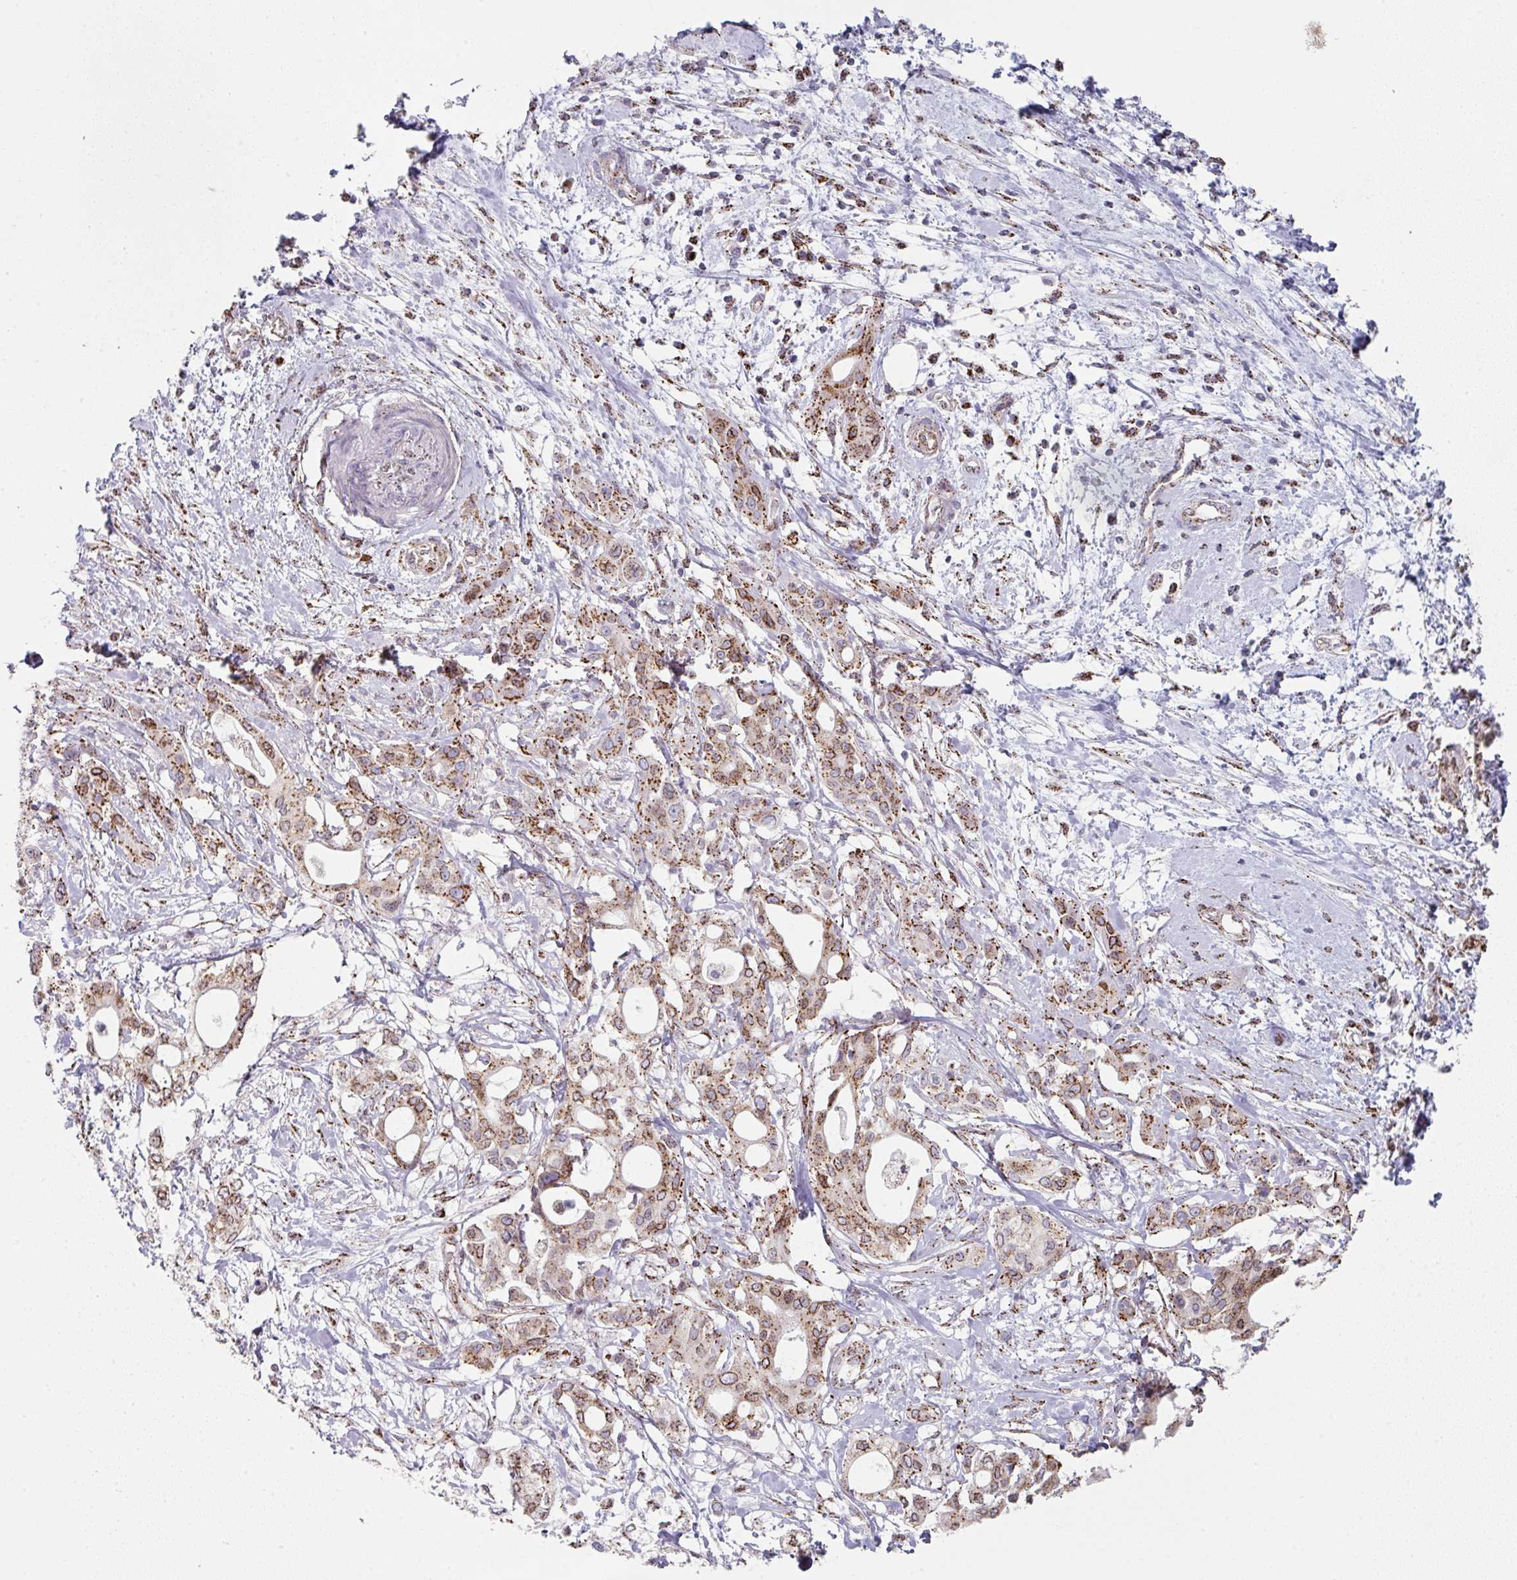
{"staining": {"intensity": "strong", "quantity": ">75%", "location": "cytoplasmic/membranous"}, "tissue": "pancreatic cancer", "cell_type": "Tumor cells", "image_type": "cancer", "snomed": [{"axis": "morphology", "description": "Adenocarcinoma, NOS"}, {"axis": "topography", "description": "Pancreas"}], "caption": "High-magnification brightfield microscopy of pancreatic cancer stained with DAB (3,3'-diaminobenzidine) (brown) and counterstained with hematoxylin (blue). tumor cells exhibit strong cytoplasmic/membranous positivity is identified in approximately>75% of cells.", "gene": "CCDC85B", "patient": {"sex": "female", "age": 68}}